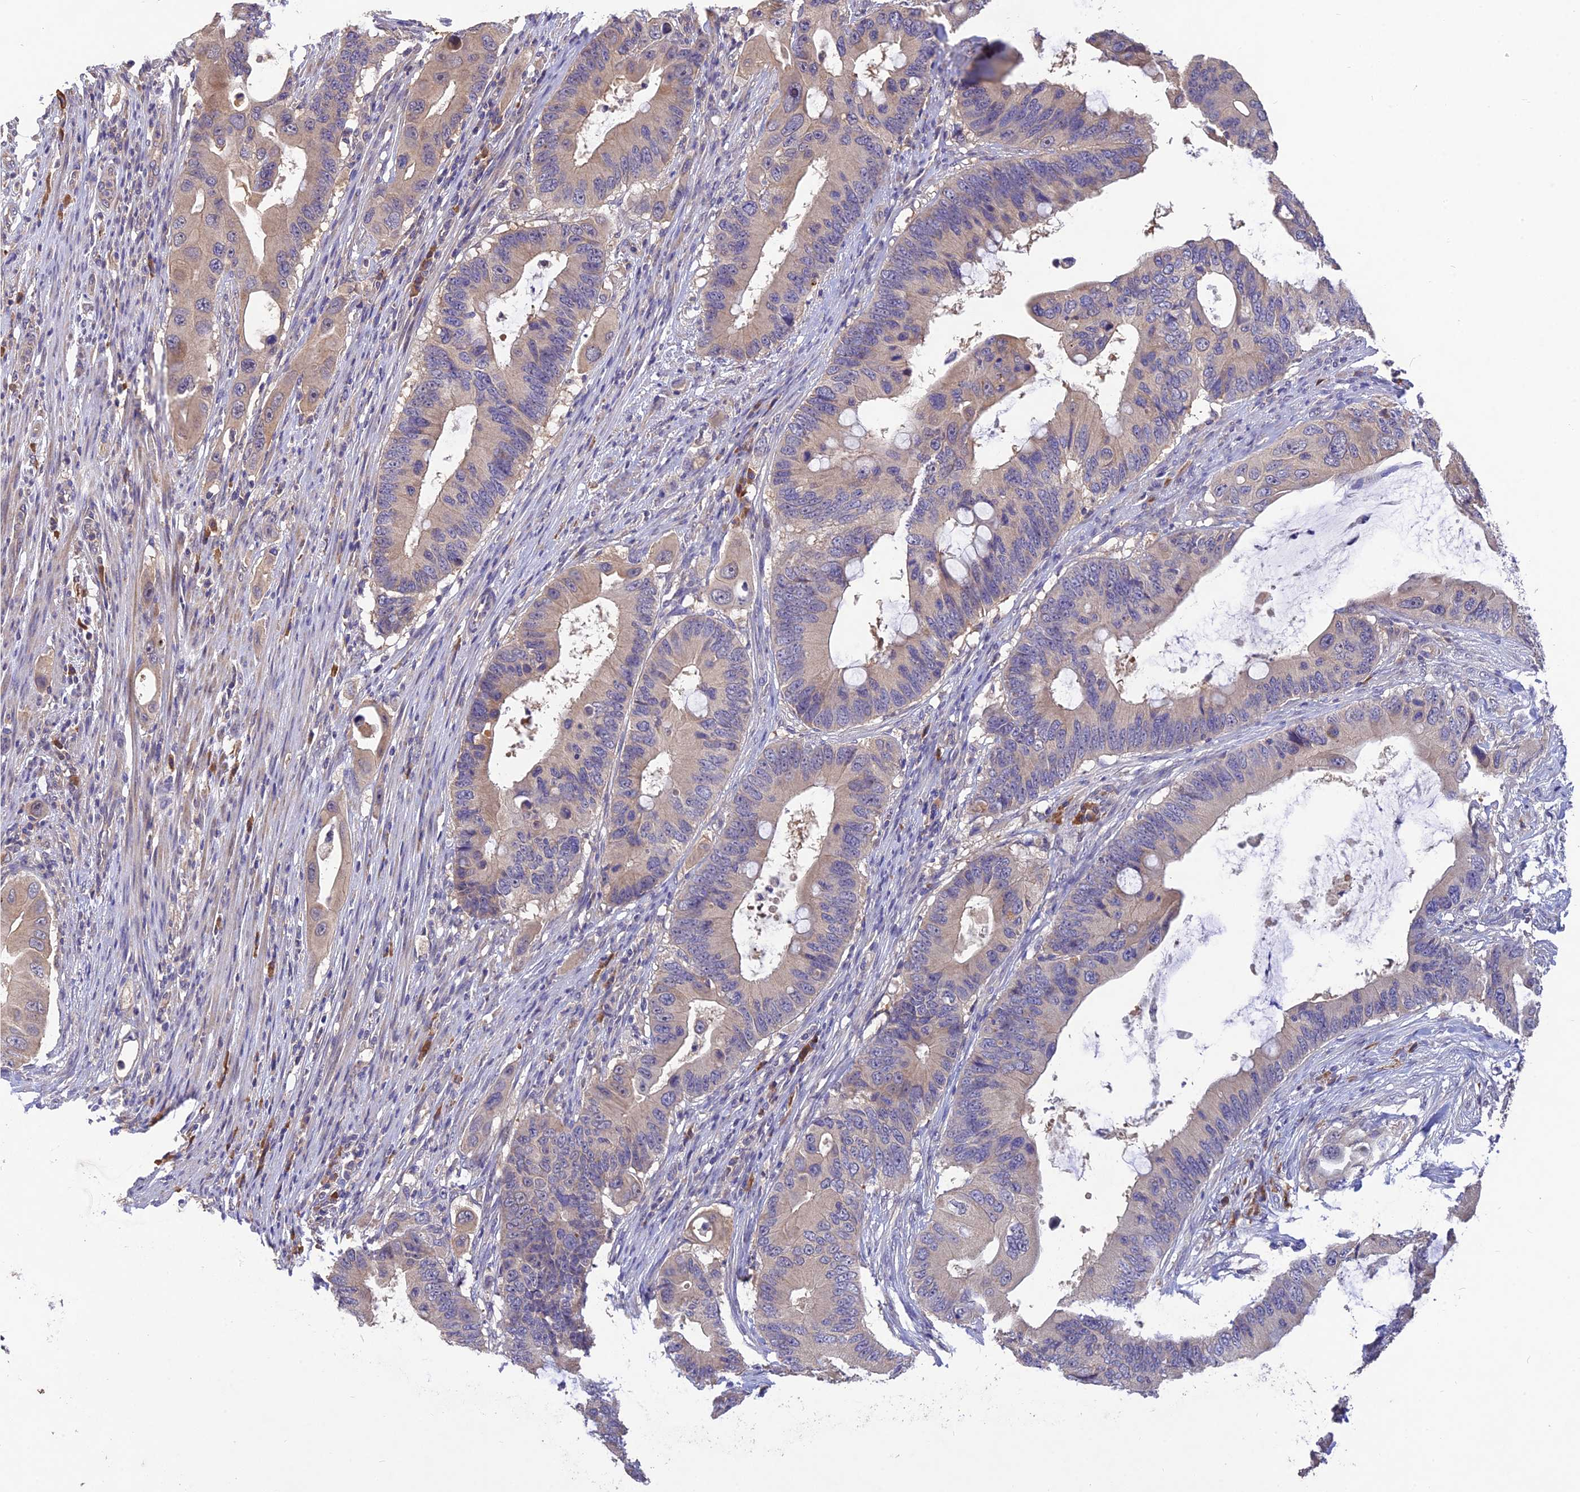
{"staining": {"intensity": "weak", "quantity": "25%-75%", "location": "cytoplasmic/membranous"}, "tissue": "colorectal cancer", "cell_type": "Tumor cells", "image_type": "cancer", "snomed": [{"axis": "morphology", "description": "Adenocarcinoma, NOS"}, {"axis": "topography", "description": "Colon"}], "caption": "Immunohistochemical staining of human adenocarcinoma (colorectal) exhibits weak cytoplasmic/membranous protein positivity in about 25%-75% of tumor cells.", "gene": "DENND5B", "patient": {"sex": "male", "age": 71}}